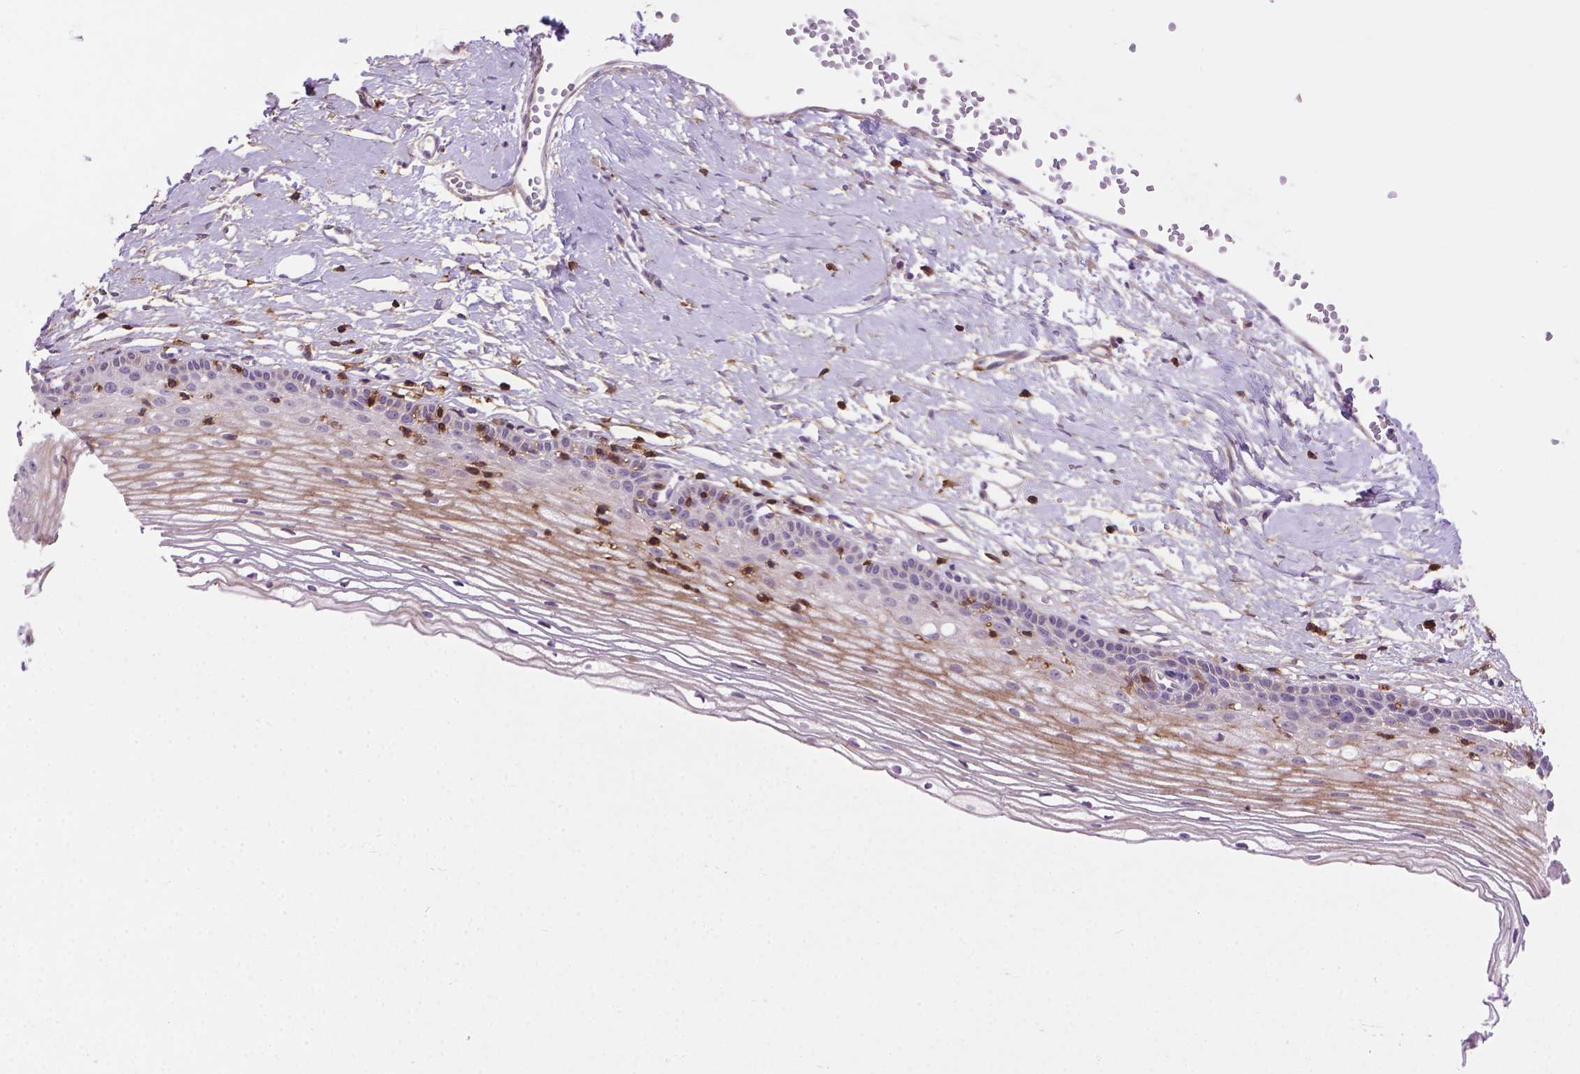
{"staining": {"intensity": "negative", "quantity": "none", "location": "none"}, "tissue": "cervix", "cell_type": "Glandular cells", "image_type": "normal", "snomed": [{"axis": "morphology", "description": "Normal tissue, NOS"}, {"axis": "topography", "description": "Cervix"}], "caption": "Human cervix stained for a protein using immunohistochemistry (IHC) shows no expression in glandular cells.", "gene": "ACAD10", "patient": {"sex": "female", "age": 40}}